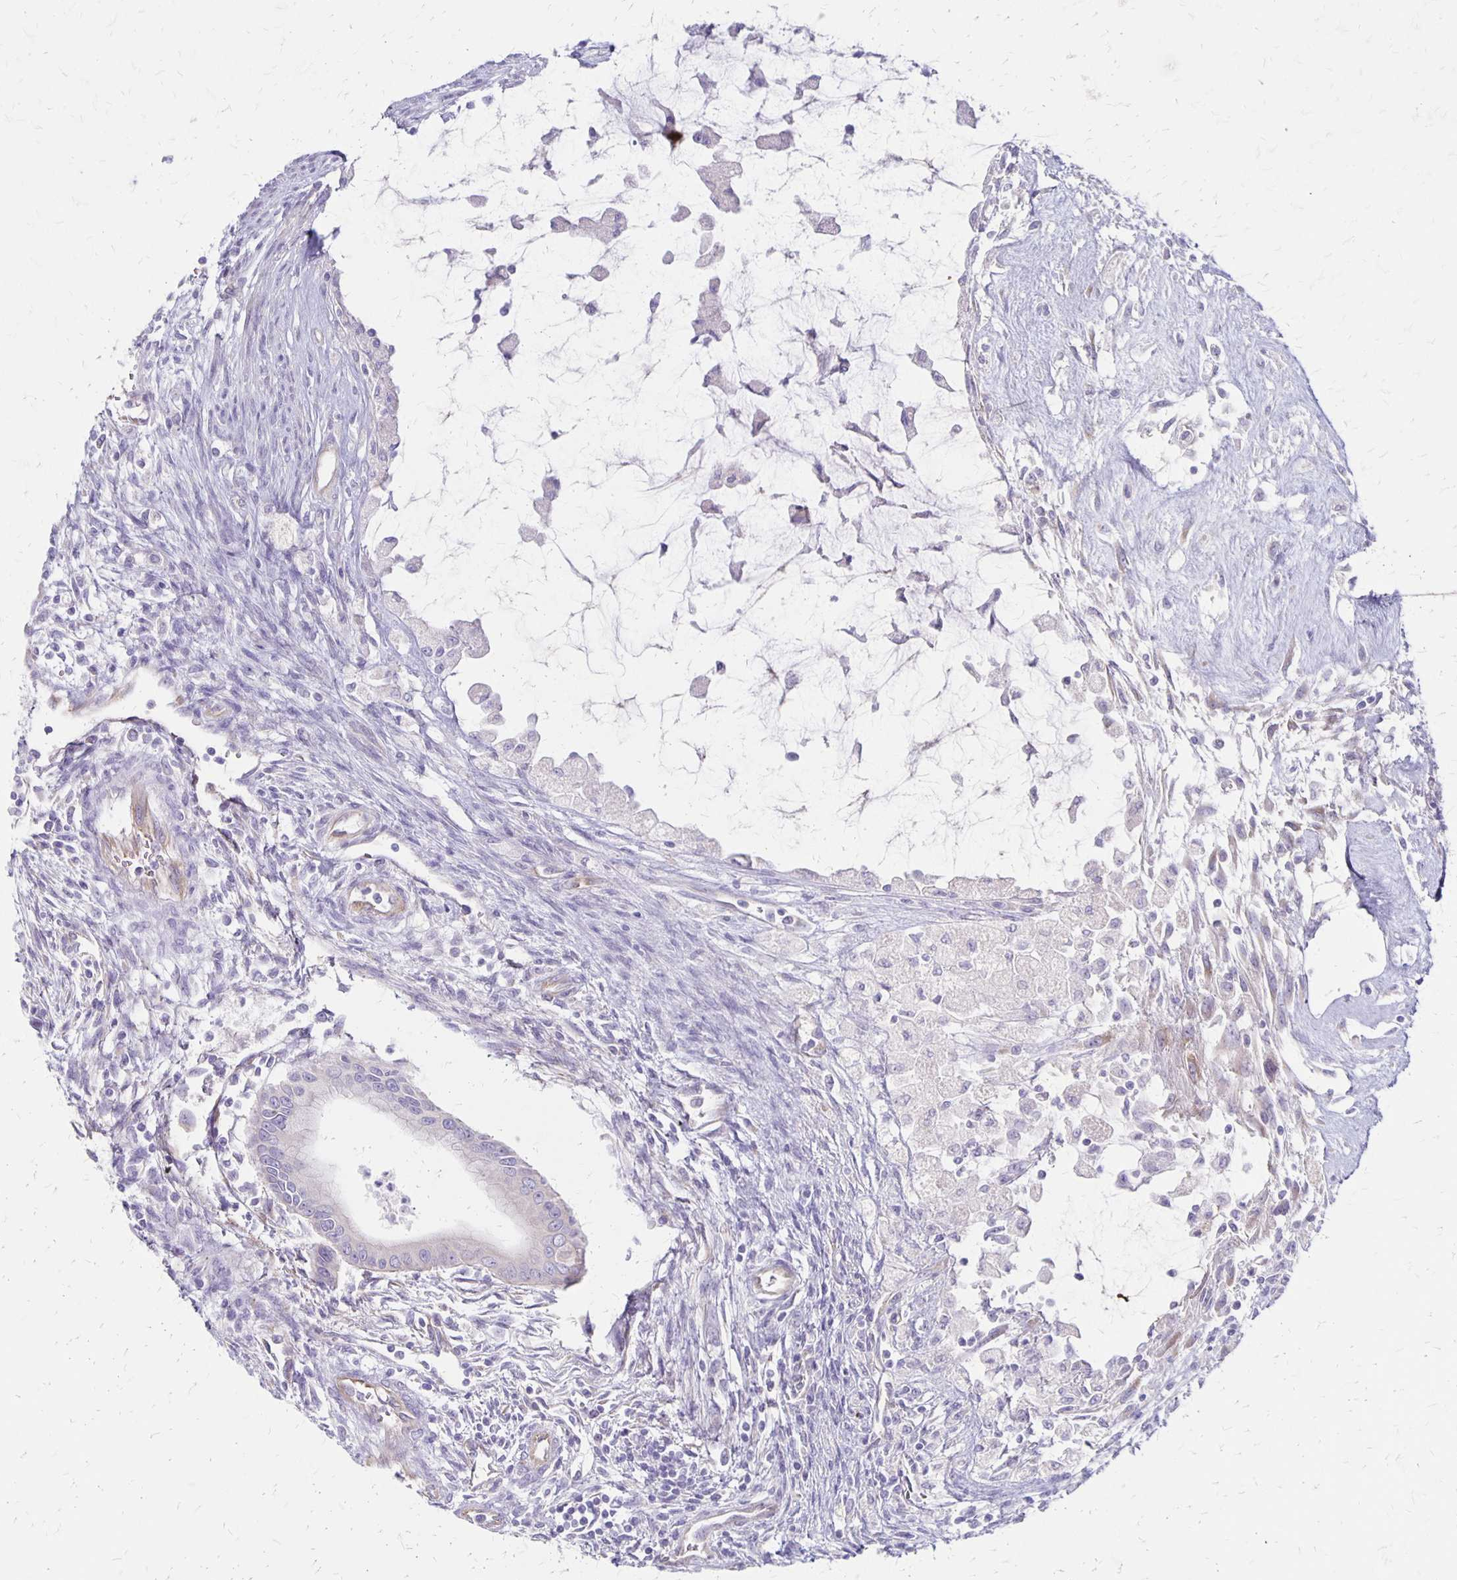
{"staining": {"intensity": "negative", "quantity": "none", "location": "none"}, "tissue": "testis cancer", "cell_type": "Tumor cells", "image_type": "cancer", "snomed": [{"axis": "morphology", "description": "Carcinoma, Embryonal, NOS"}, {"axis": "topography", "description": "Testis"}], "caption": "This histopathology image is of embryonal carcinoma (testis) stained with immunohistochemistry (IHC) to label a protein in brown with the nuclei are counter-stained blue. There is no expression in tumor cells.", "gene": "HOMER1", "patient": {"sex": "male", "age": 37}}